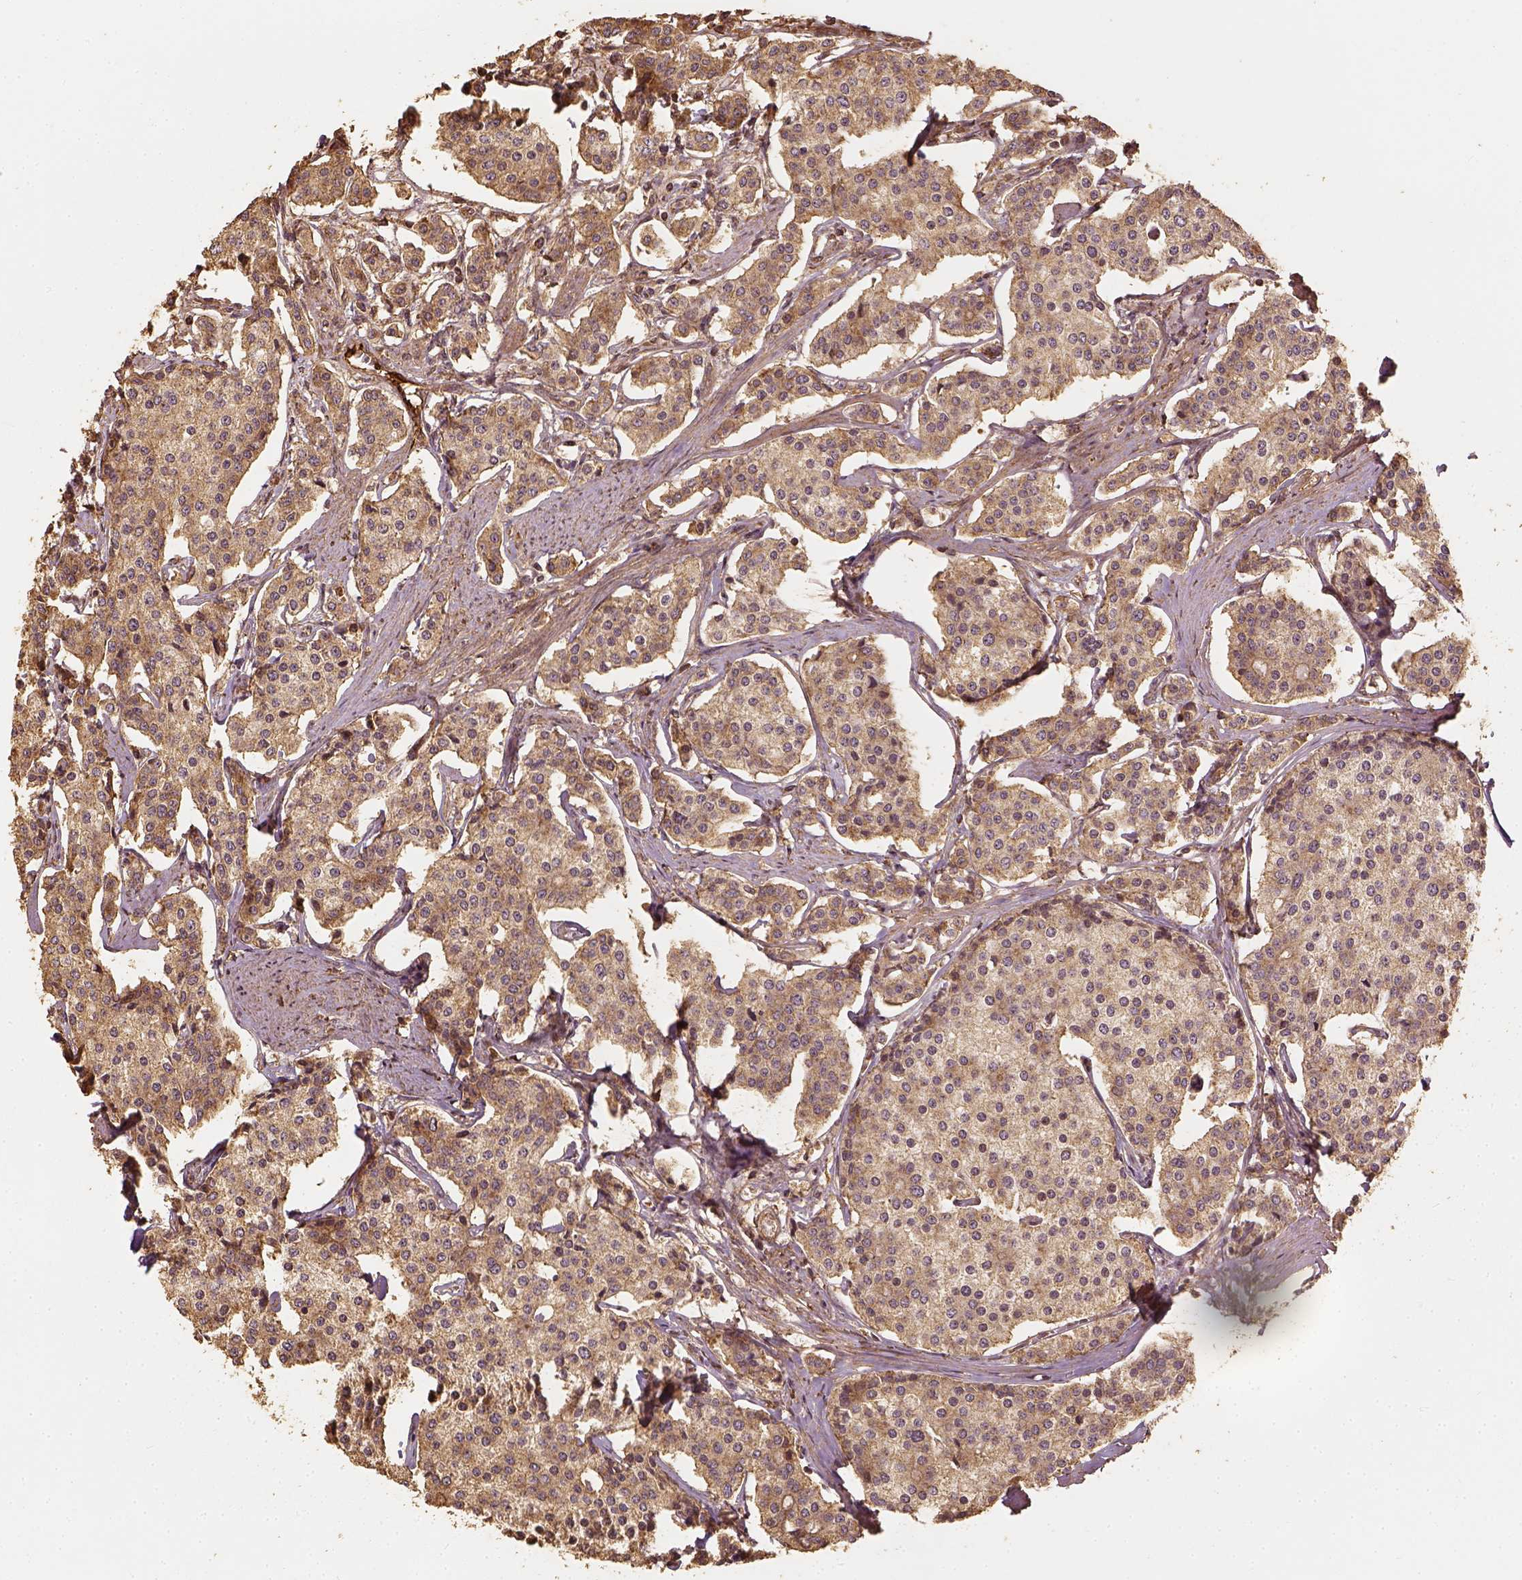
{"staining": {"intensity": "moderate", "quantity": ">75%", "location": "cytoplasmic/membranous"}, "tissue": "carcinoid", "cell_type": "Tumor cells", "image_type": "cancer", "snomed": [{"axis": "morphology", "description": "Carcinoid, malignant, NOS"}, {"axis": "topography", "description": "Small intestine"}], "caption": "Malignant carcinoid stained for a protein demonstrates moderate cytoplasmic/membranous positivity in tumor cells. The protein is shown in brown color, while the nuclei are stained blue.", "gene": "VEGFA", "patient": {"sex": "female", "age": 65}}